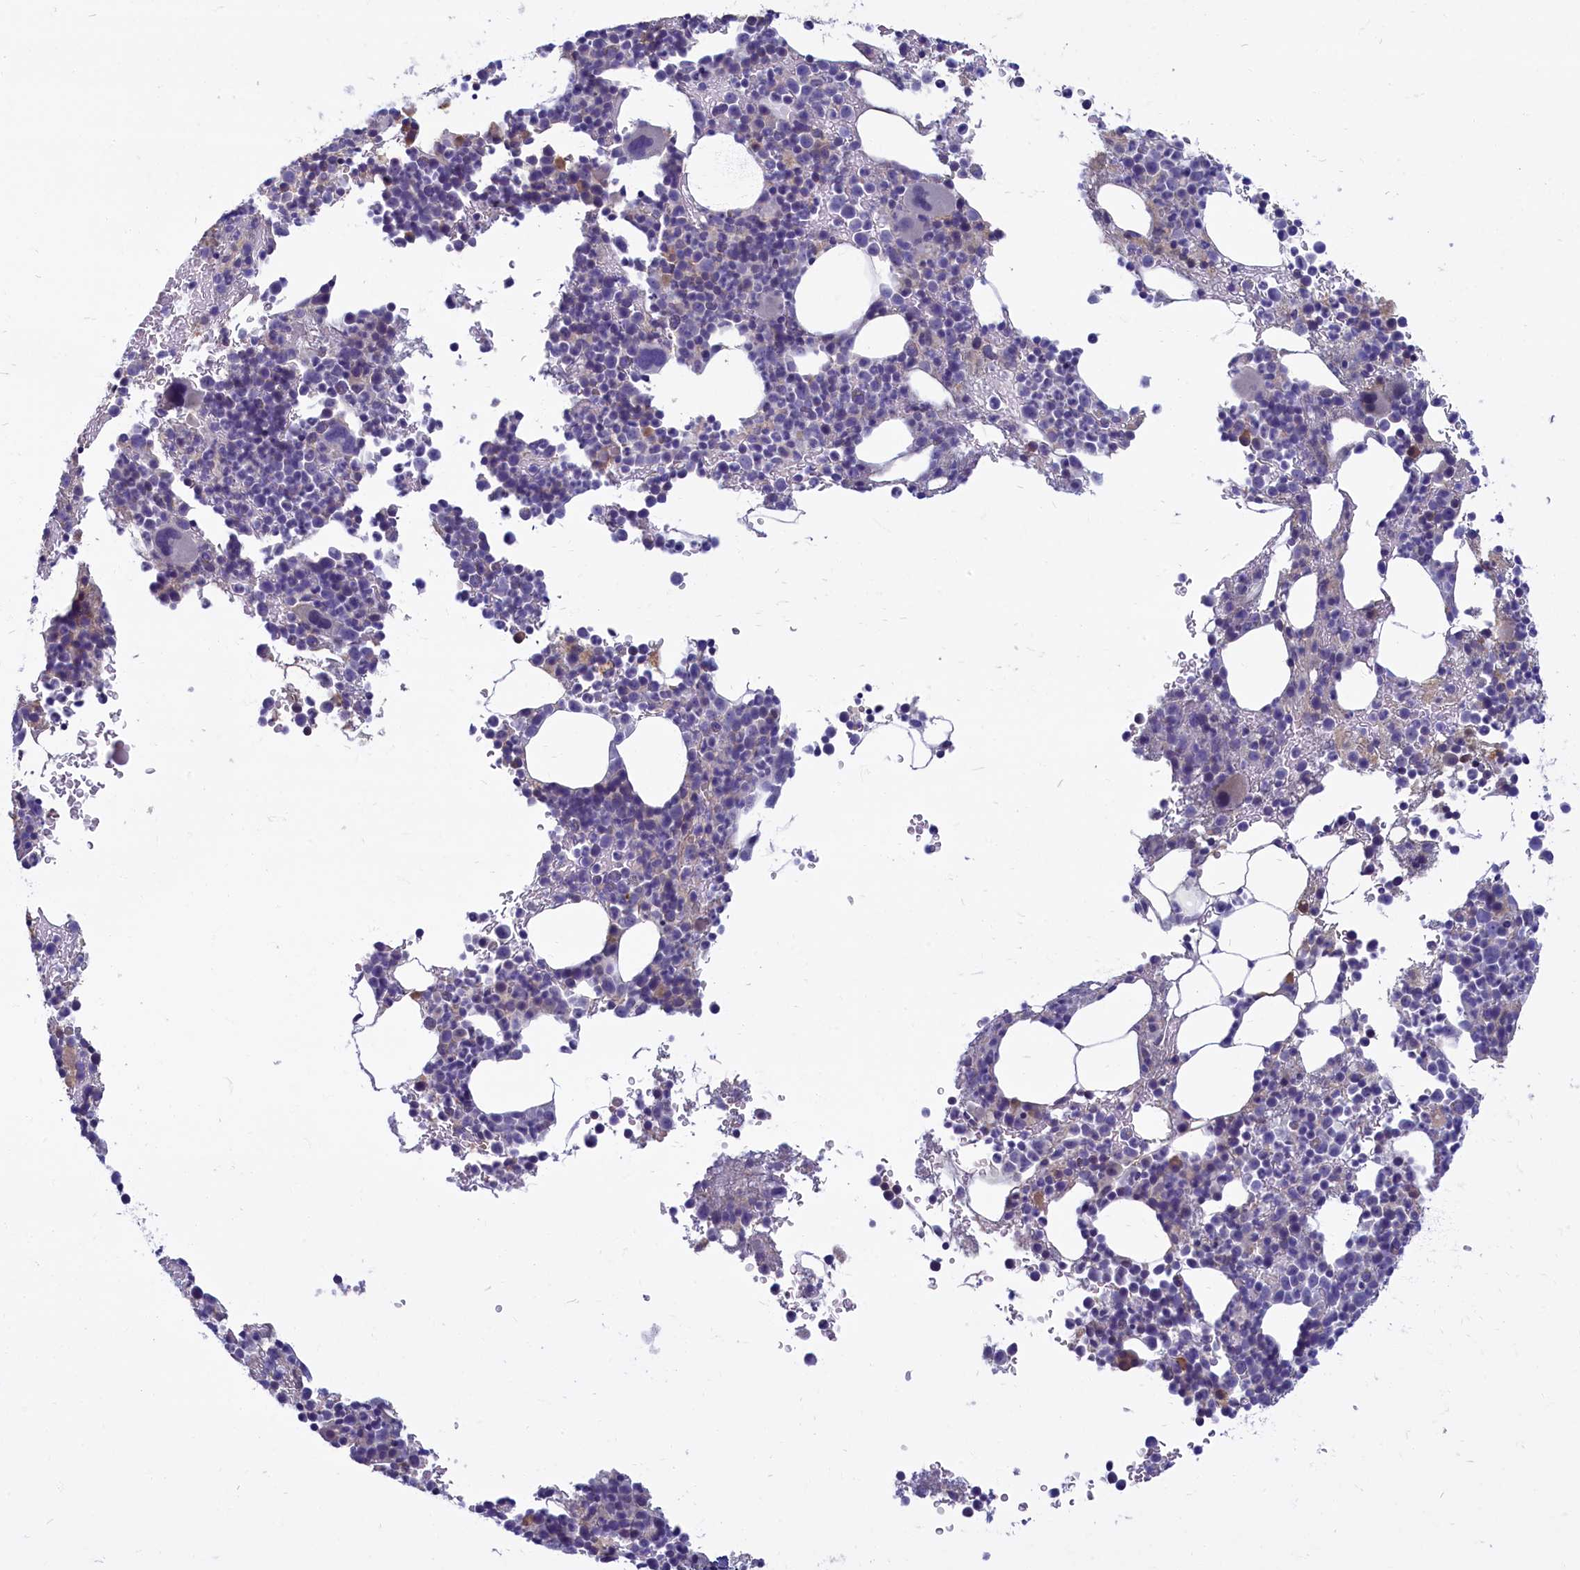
{"staining": {"intensity": "weak", "quantity": "<25%", "location": "cytoplasmic/membranous"}, "tissue": "bone marrow", "cell_type": "Hematopoietic cells", "image_type": "normal", "snomed": [{"axis": "morphology", "description": "Normal tissue, NOS"}, {"axis": "topography", "description": "Bone marrow"}], "caption": "DAB immunohistochemical staining of benign bone marrow reveals no significant expression in hematopoietic cells. (Stains: DAB immunohistochemistry with hematoxylin counter stain, Microscopy: brightfield microscopy at high magnification).", "gene": "SV2C", "patient": {"sex": "female", "age": 82}}